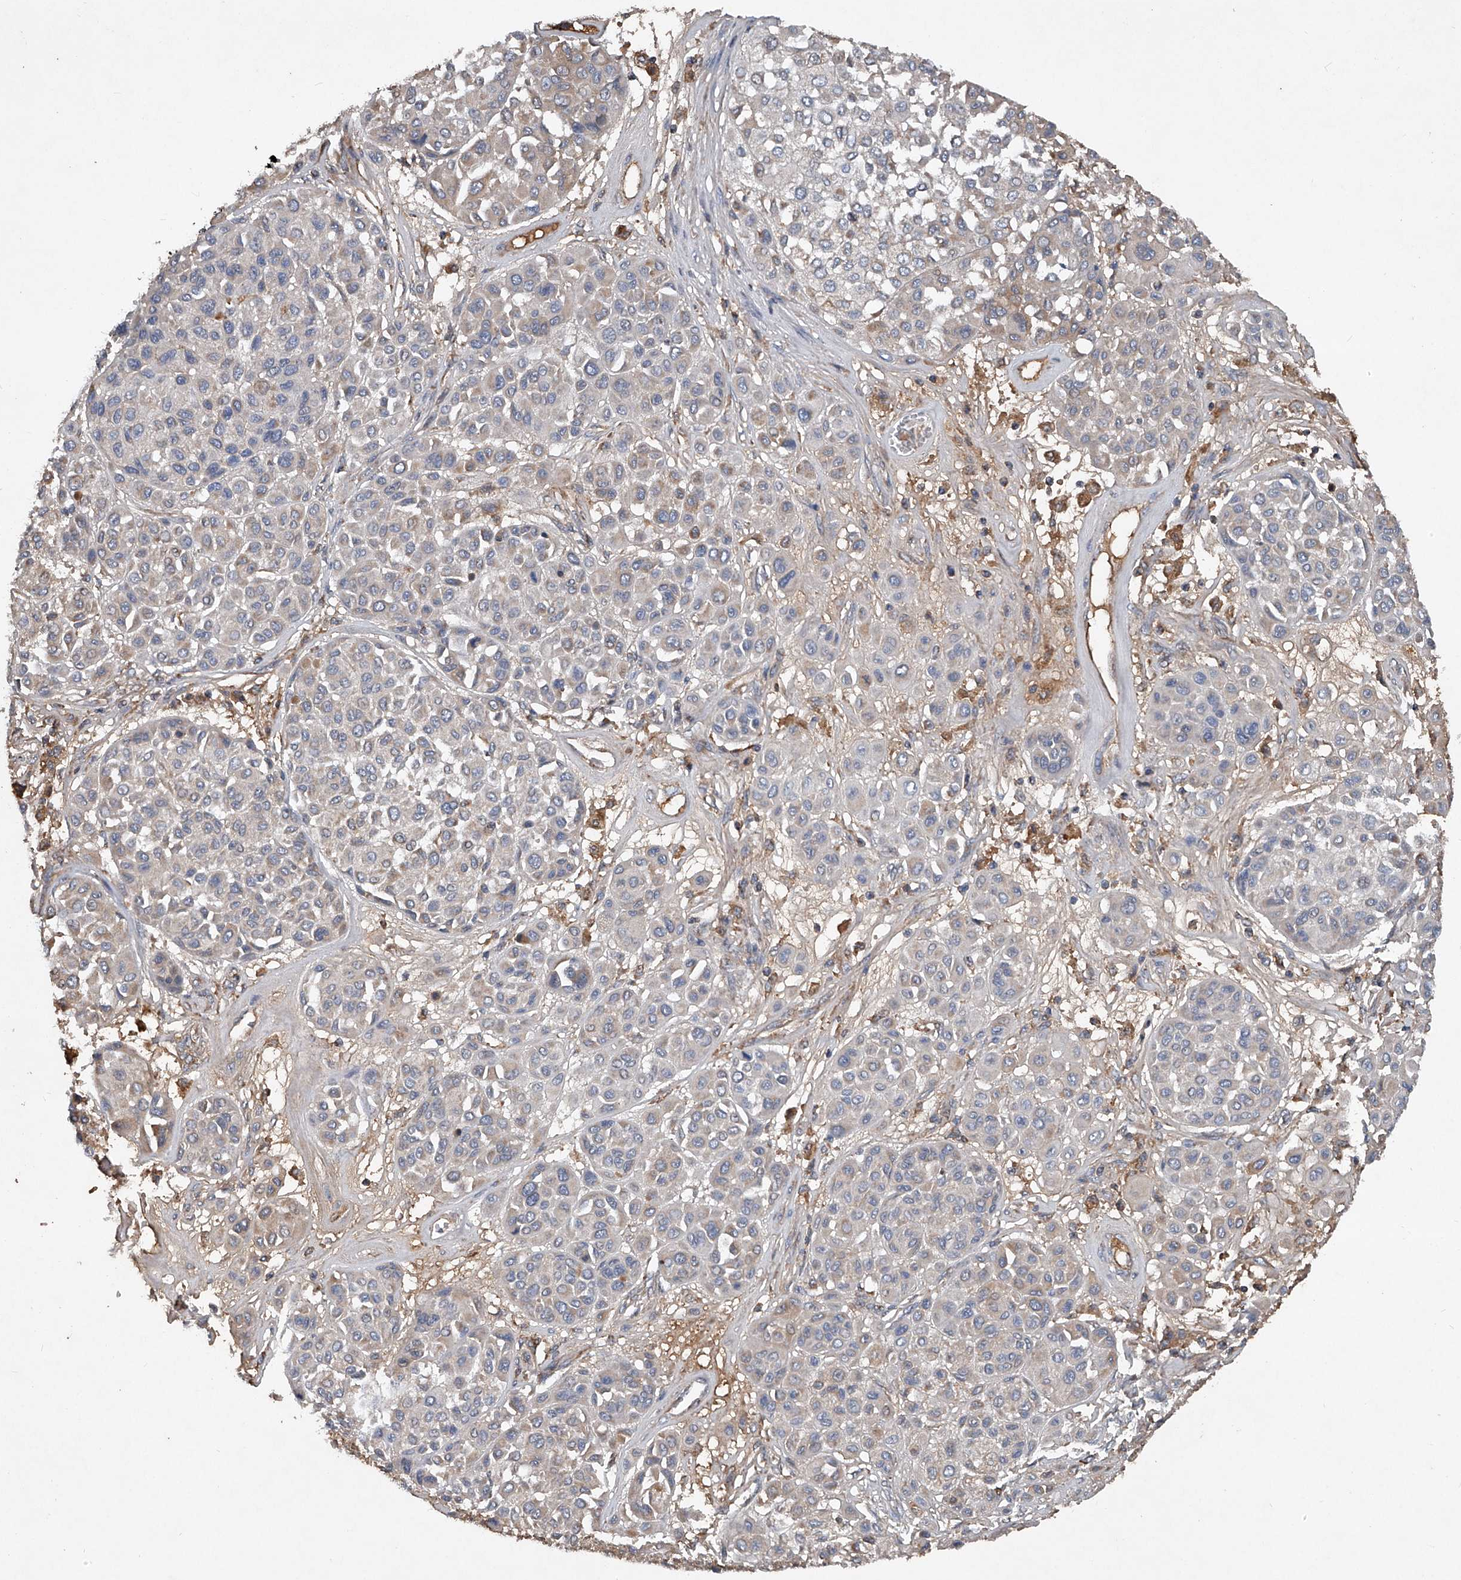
{"staining": {"intensity": "negative", "quantity": "none", "location": "none"}, "tissue": "melanoma", "cell_type": "Tumor cells", "image_type": "cancer", "snomed": [{"axis": "morphology", "description": "Malignant melanoma, Metastatic site"}, {"axis": "topography", "description": "Soft tissue"}], "caption": "DAB immunohistochemical staining of melanoma reveals no significant expression in tumor cells.", "gene": "SDHA", "patient": {"sex": "male", "age": 41}}